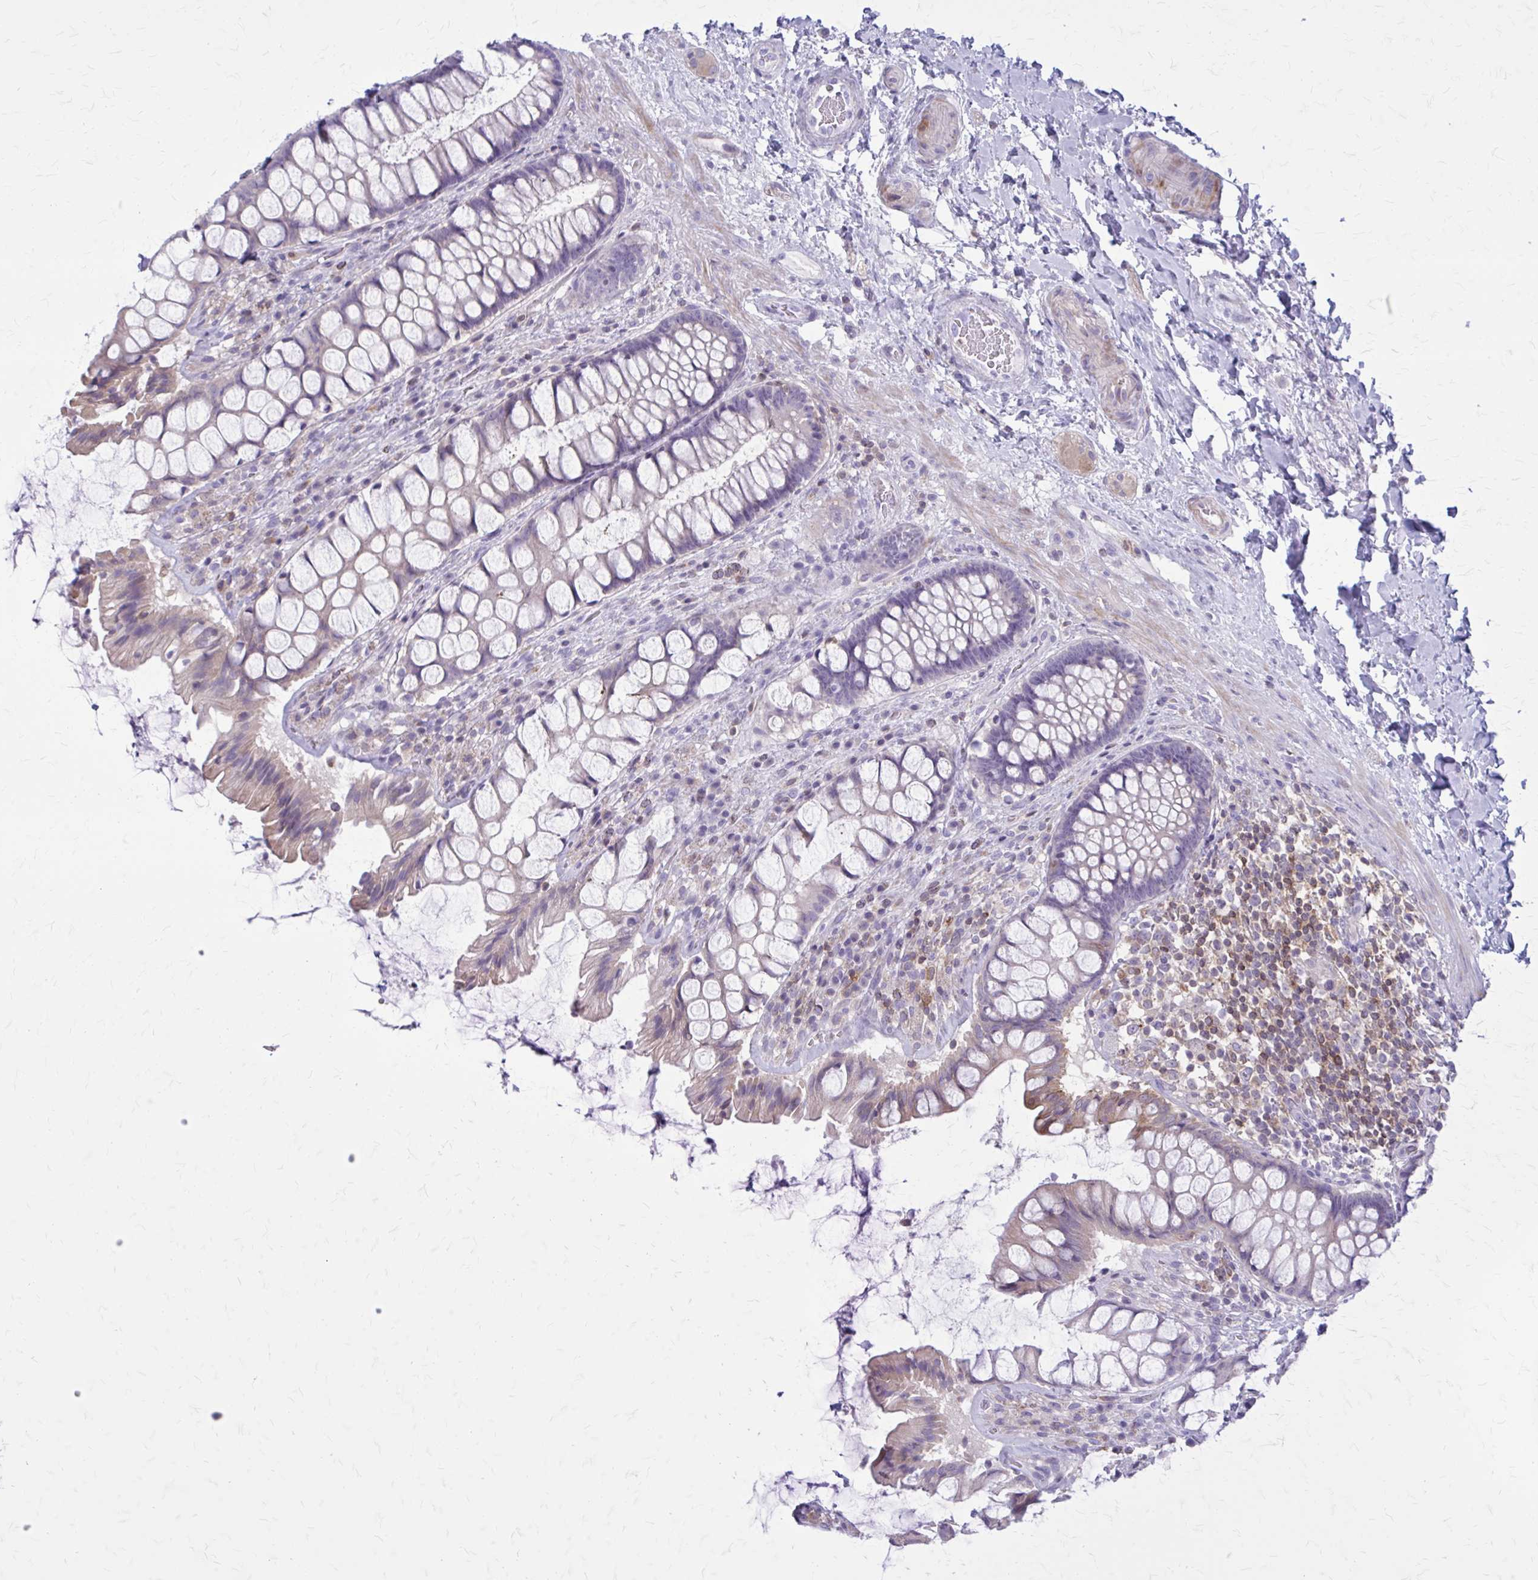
{"staining": {"intensity": "weak", "quantity": "25%-75%", "location": "cytoplasmic/membranous"}, "tissue": "rectum", "cell_type": "Glandular cells", "image_type": "normal", "snomed": [{"axis": "morphology", "description": "Normal tissue, NOS"}, {"axis": "topography", "description": "Rectum"}], "caption": "A low amount of weak cytoplasmic/membranous staining is appreciated in about 25%-75% of glandular cells in normal rectum. (Stains: DAB (3,3'-diaminobenzidine) in brown, nuclei in blue, Microscopy: brightfield microscopy at high magnification).", "gene": "PITPNM1", "patient": {"sex": "female", "age": 58}}